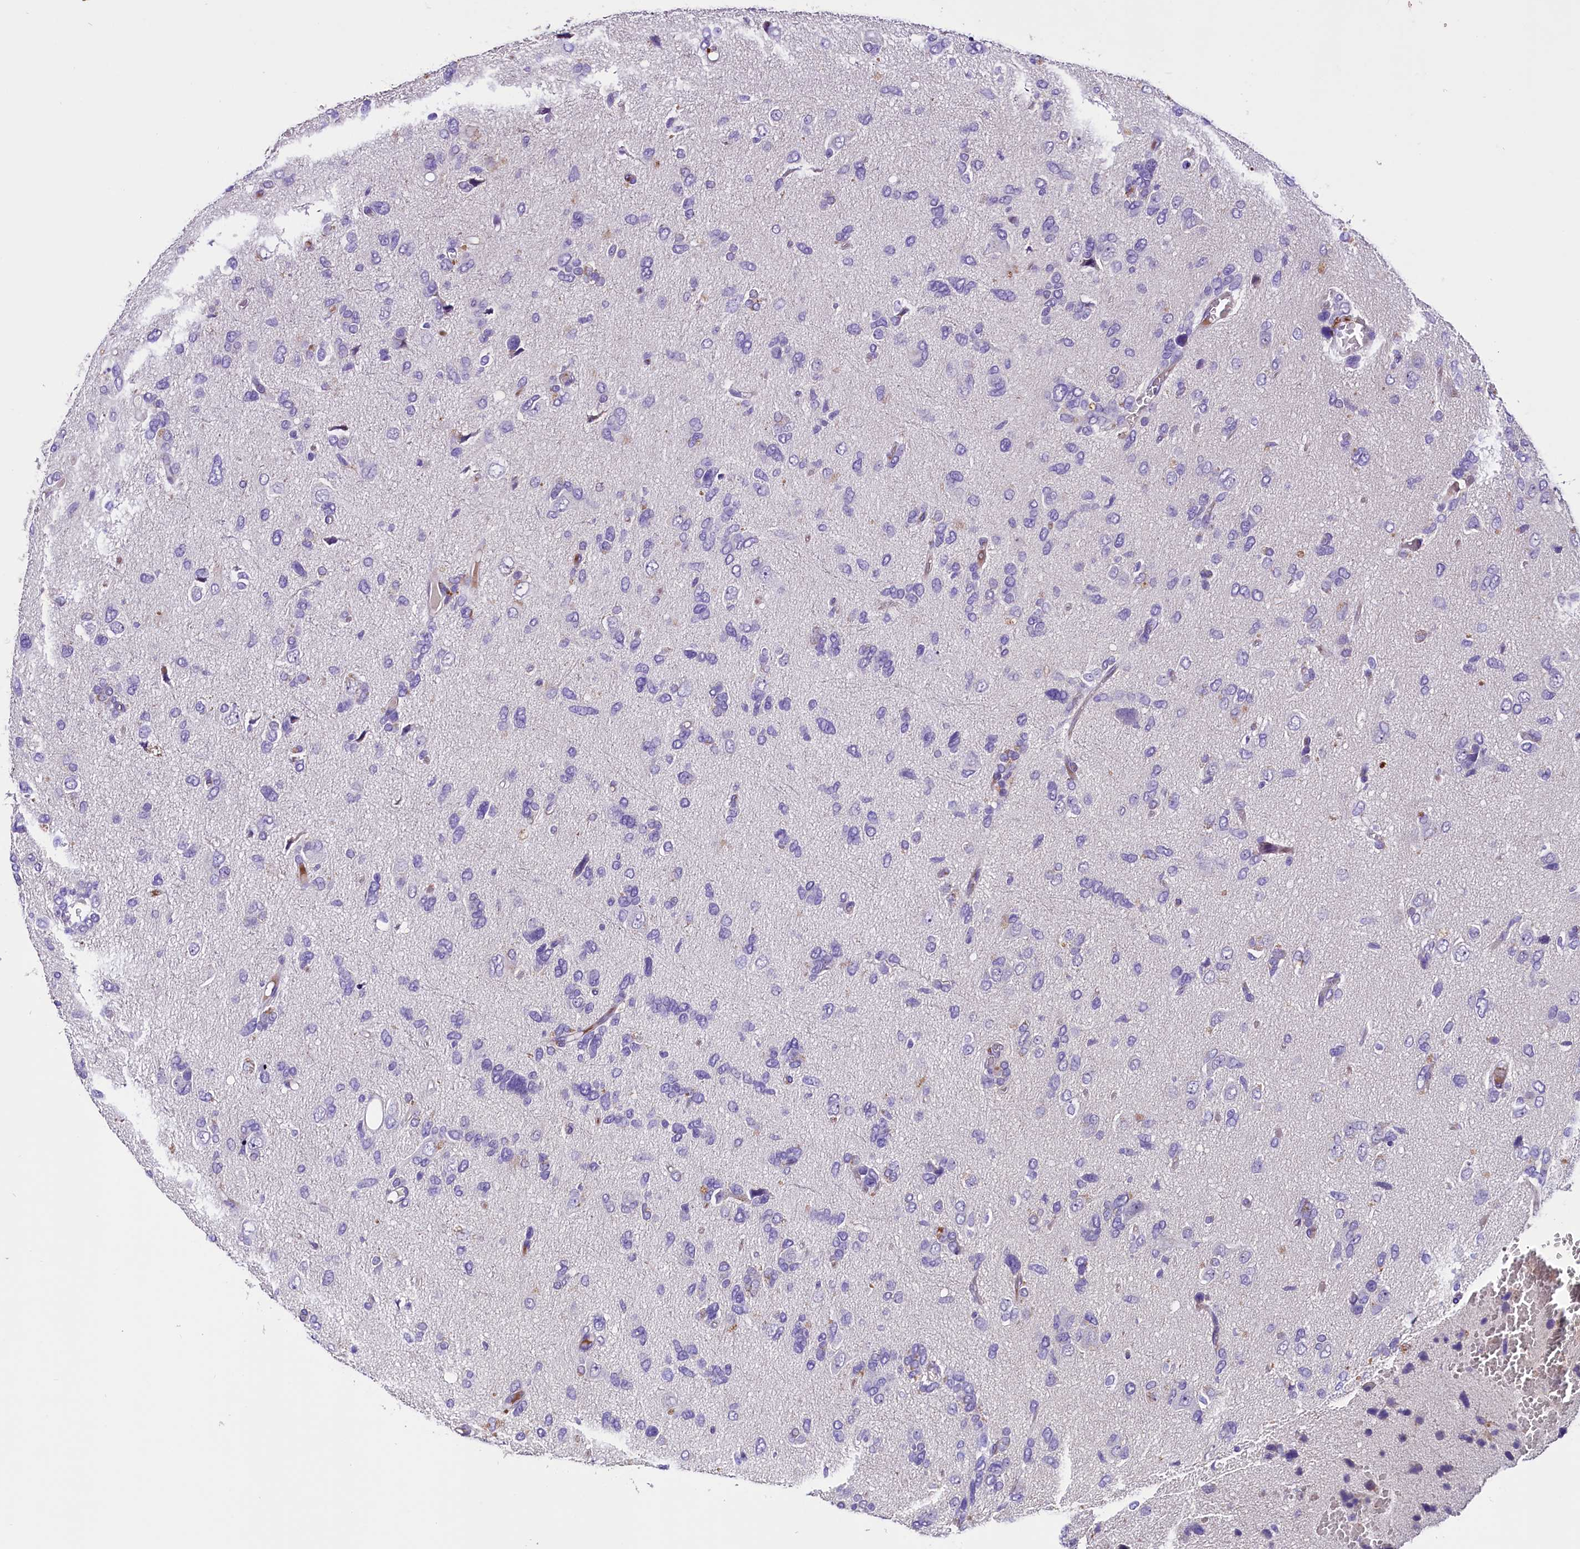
{"staining": {"intensity": "negative", "quantity": "none", "location": "none"}, "tissue": "glioma", "cell_type": "Tumor cells", "image_type": "cancer", "snomed": [{"axis": "morphology", "description": "Glioma, malignant, High grade"}, {"axis": "topography", "description": "Brain"}], "caption": "Immunohistochemistry (IHC) image of glioma stained for a protein (brown), which exhibits no positivity in tumor cells.", "gene": "MEX3B", "patient": {"sex": "female", "age": 59}}